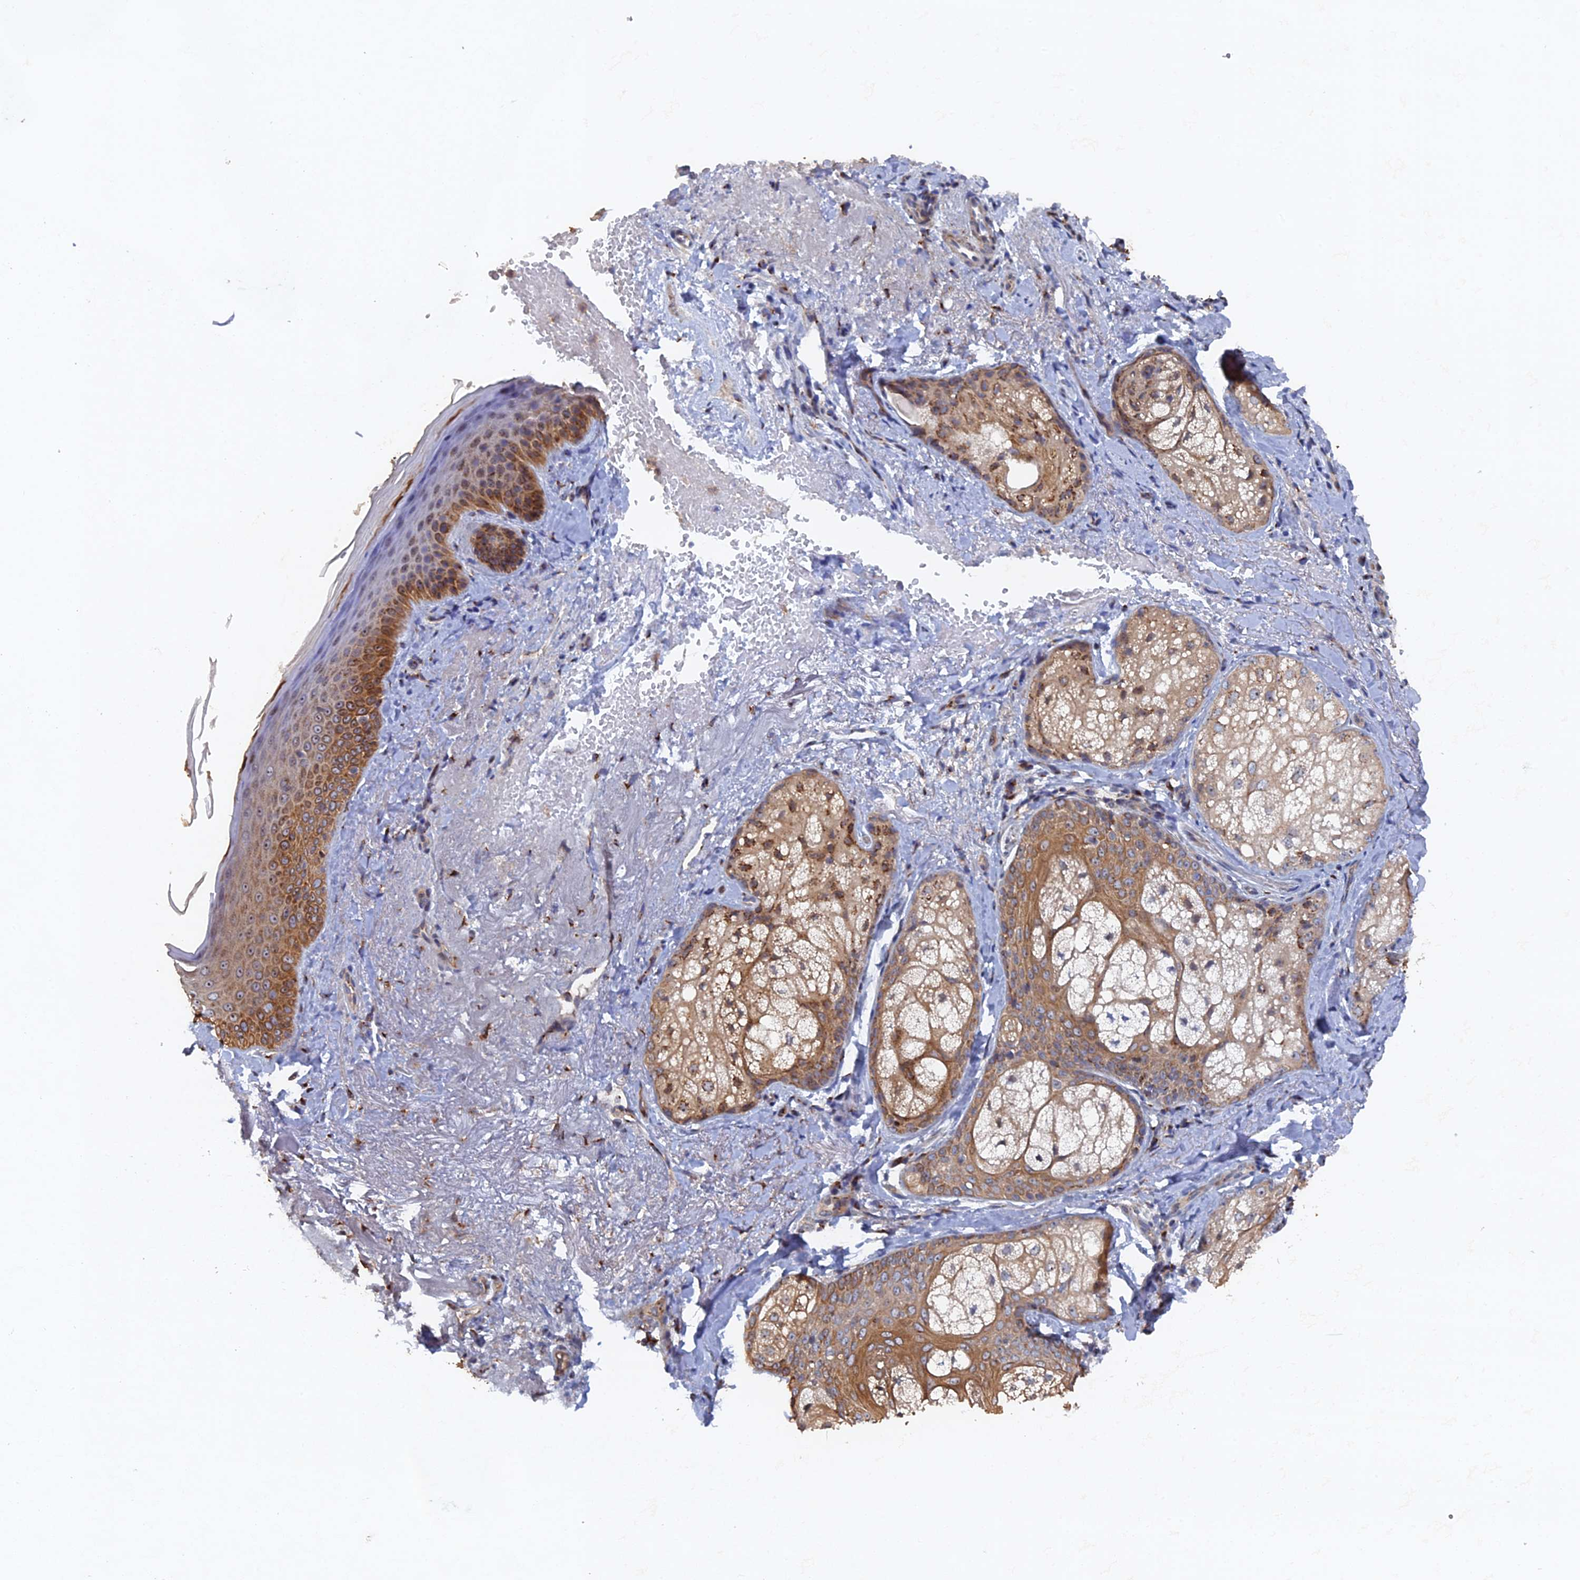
{"staining": {"intensity": "moderate", "quantity": ">75%", "location": "cytoplasmic/membranous"}, "tissue": "skin", "cell_type": "Fibroblasts", "image_type": "normal", "snomed": [{"axis": "morphology", "description": "Normal tissue, NOS"}, {"axis": "topography", "description": "Skin"}], "caption": "Fibroblasts show moderate cytoplasmic/membranous expression in about >75% of cells in normal skin.", "gene": "VPS37C", "patient": {"sex": "male", "age": 57}}